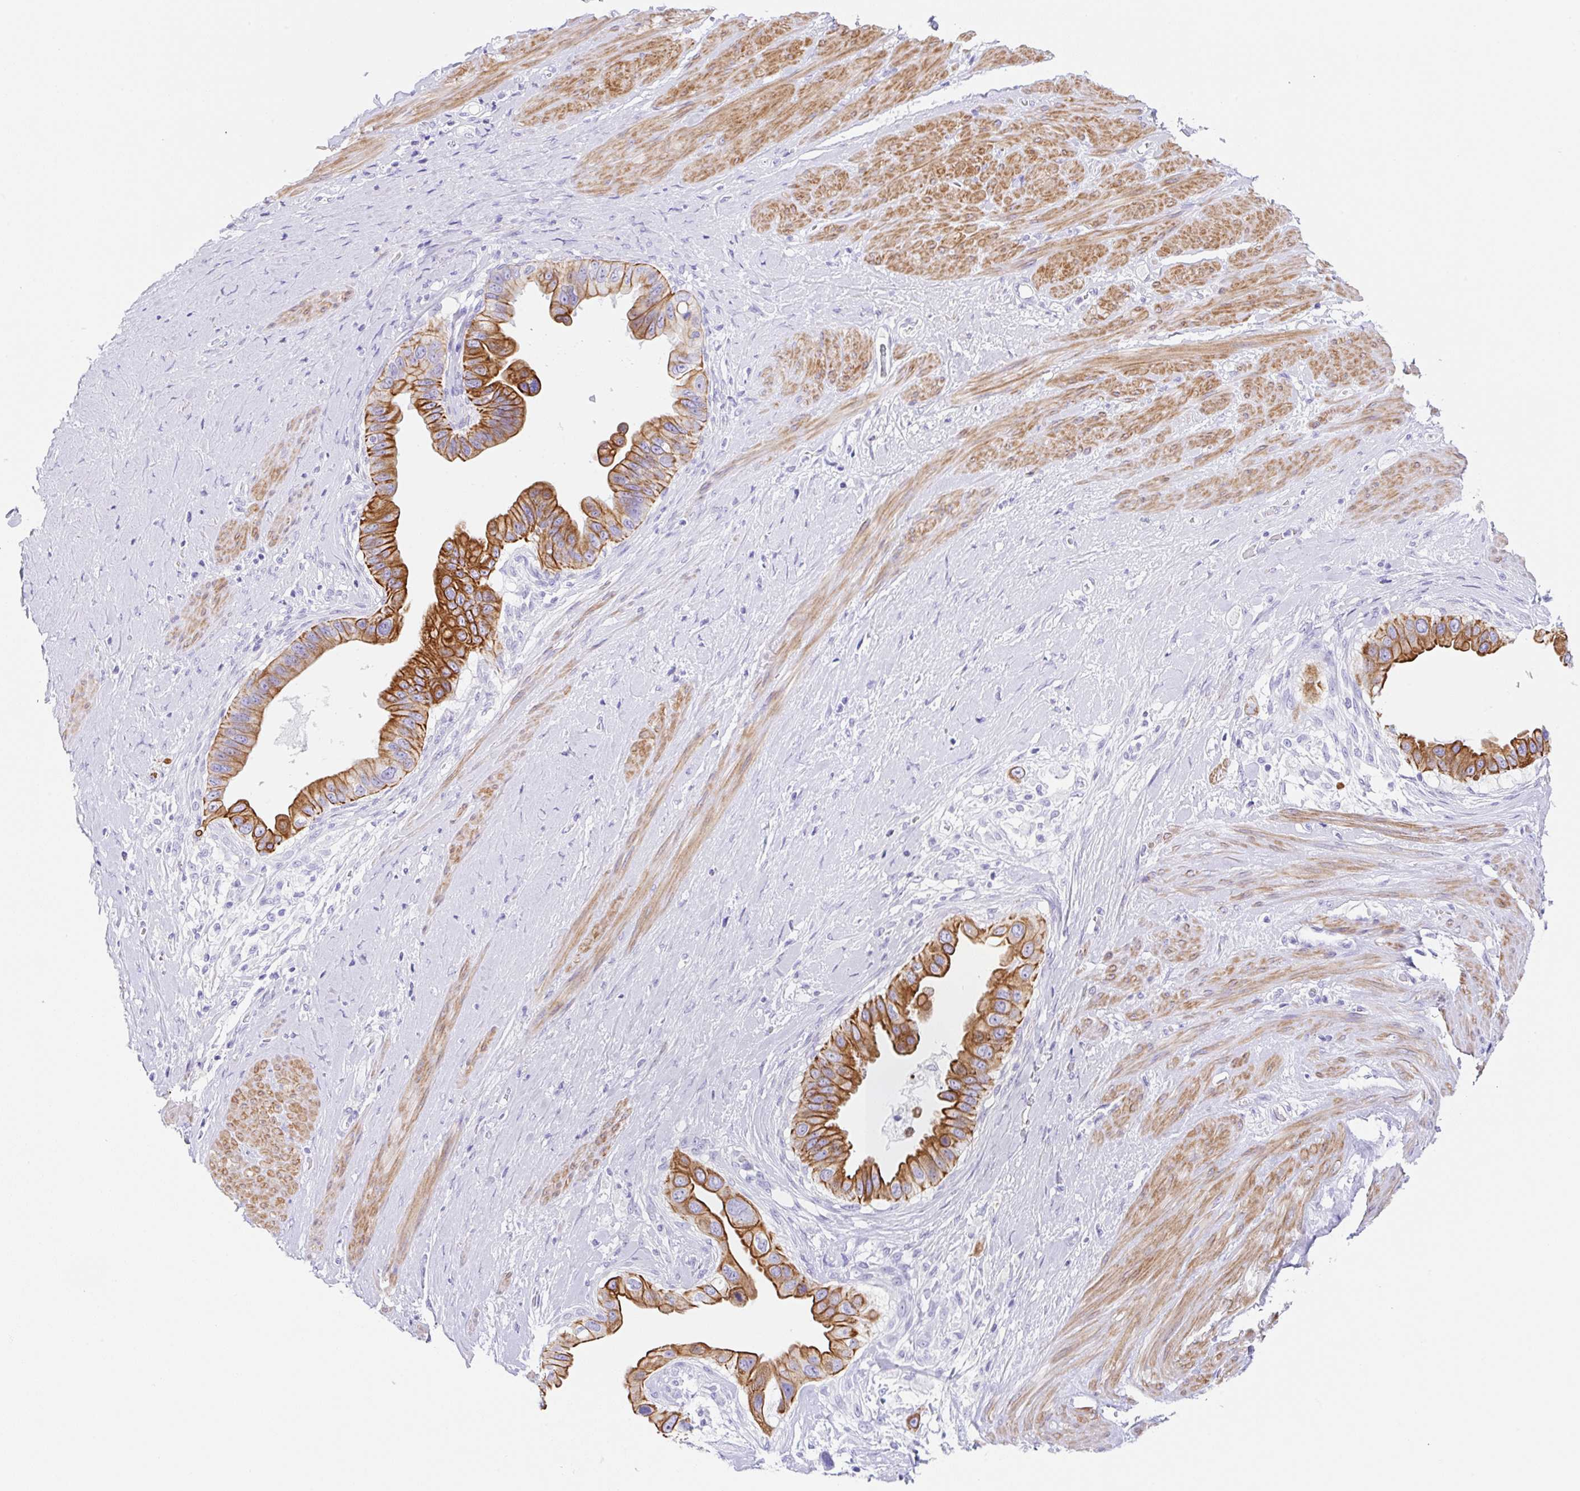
{"staining": {"intensity": "strong", "quantity": ">75%", "location": "cytoplasmic/membranous"}, "tissue": "pancreatic cancer", "cell_type": "Tumor cells", "image_type": "cancer", "snomed": [{"axis": "morphology", "description": "Adenocarcinoma, NOS"}, {"axis": "topography", "description": "Pancreas"}], "caption": "There is high levels of strong cytoplasmic/membranous expression in tumor cells of adenocarcinoma (pancreatic), as demonstrated by immunohistochemical staining (brown color).", "gene": "CLDND2", "patient": {"sex": "female", "age": 56}}